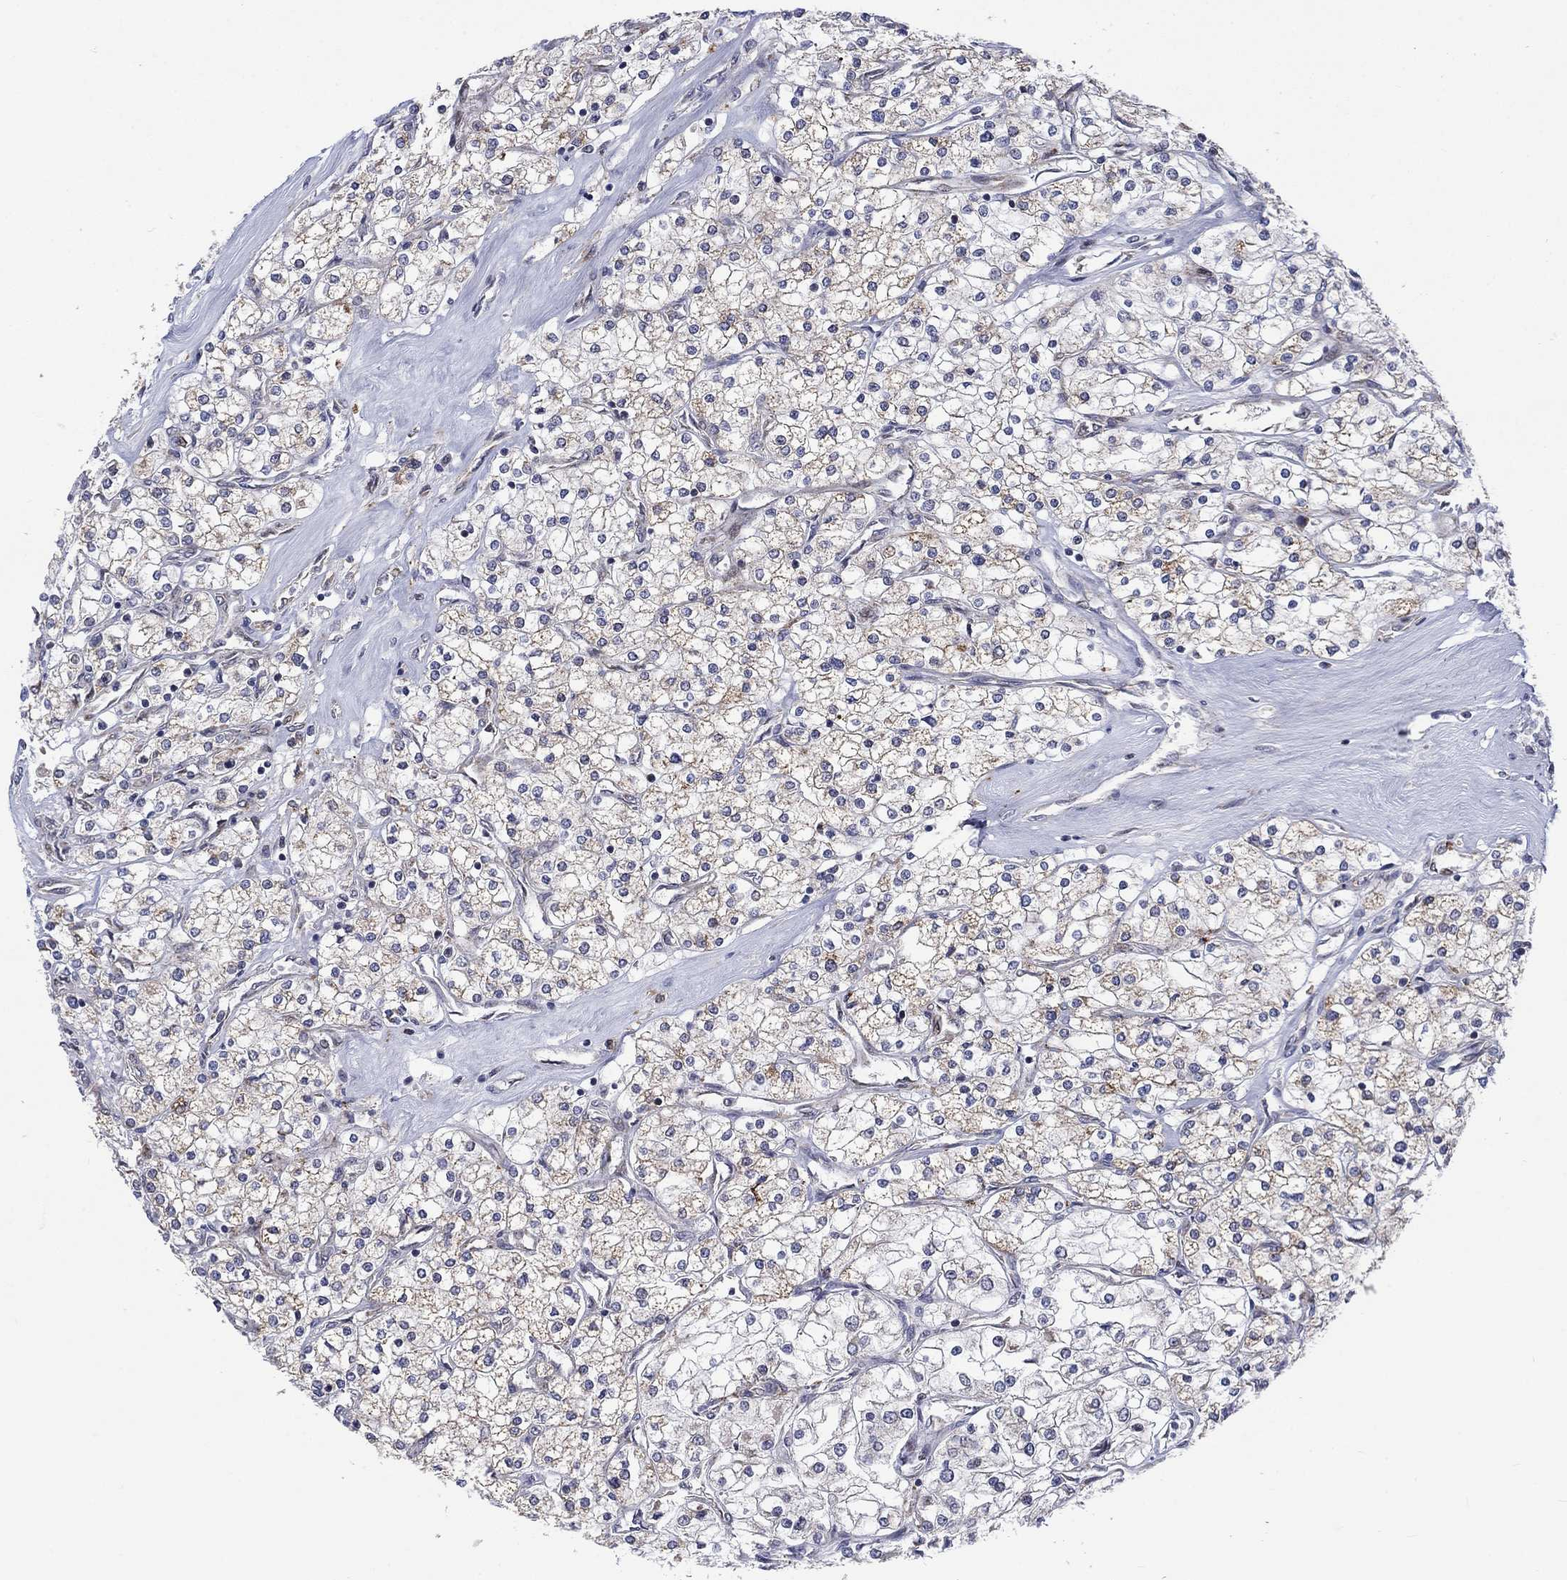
{"staining": {"intensity": "moderate", "quantity": "25%-75%", "location": "cytoplasmic/membranous"}, "tissue": "renal cancer", "cell_type": "Tumor cells", "image_type": "cancer", "snomed": [{"axis": "morphology", "description": "Adenocarcinoma, NOS"}, {"axis": "topography", "description": "Kidney"}], "caption": "Immunohistochemical staining of human renal cancer demonstrates medium levels of moderate cytoplasmic/membranous protein expression in about 25%-75% of tumor cells.", "gene": "SLC35F2", "patient": {"sex": "male", "age": 80}}